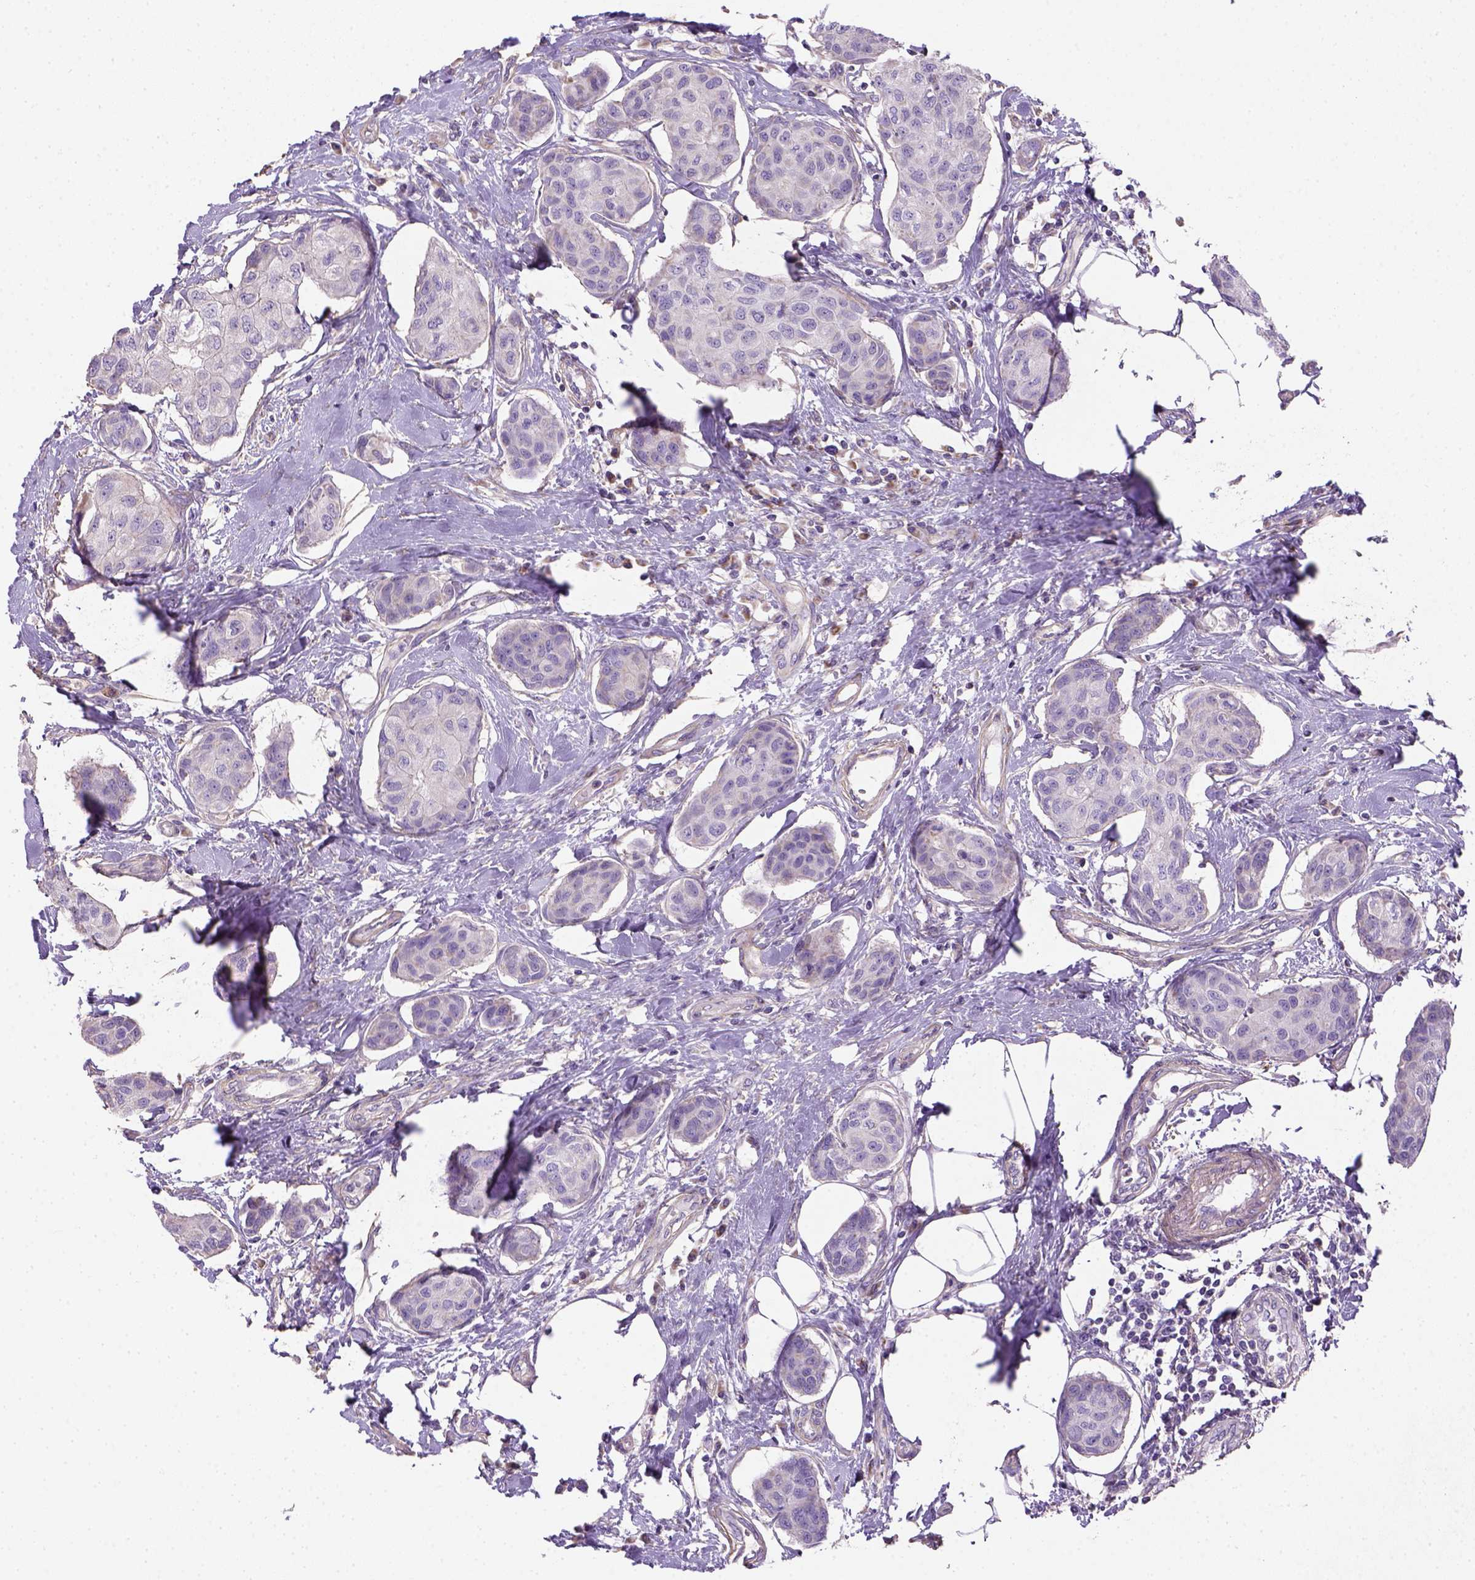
{"staining": {"intensity": "negative", "quantity": "none", "location": "none"}, "tissue": "breast cancer", "cell_type": "Tumor cells", "image_type": "cancer", "snomed": [{"axis": "morphology", "description": "Duct carcinoma"}, {"axis": "topography", "description": "Breast"}], "caption": "IHC histopathology image of invasive ductal carcinoma (breast) stained for a protein (brown), which exhibits no staining in tumor cells.", "gene": "HTRA1", "patient": {"sex": "female", "age": 80}}